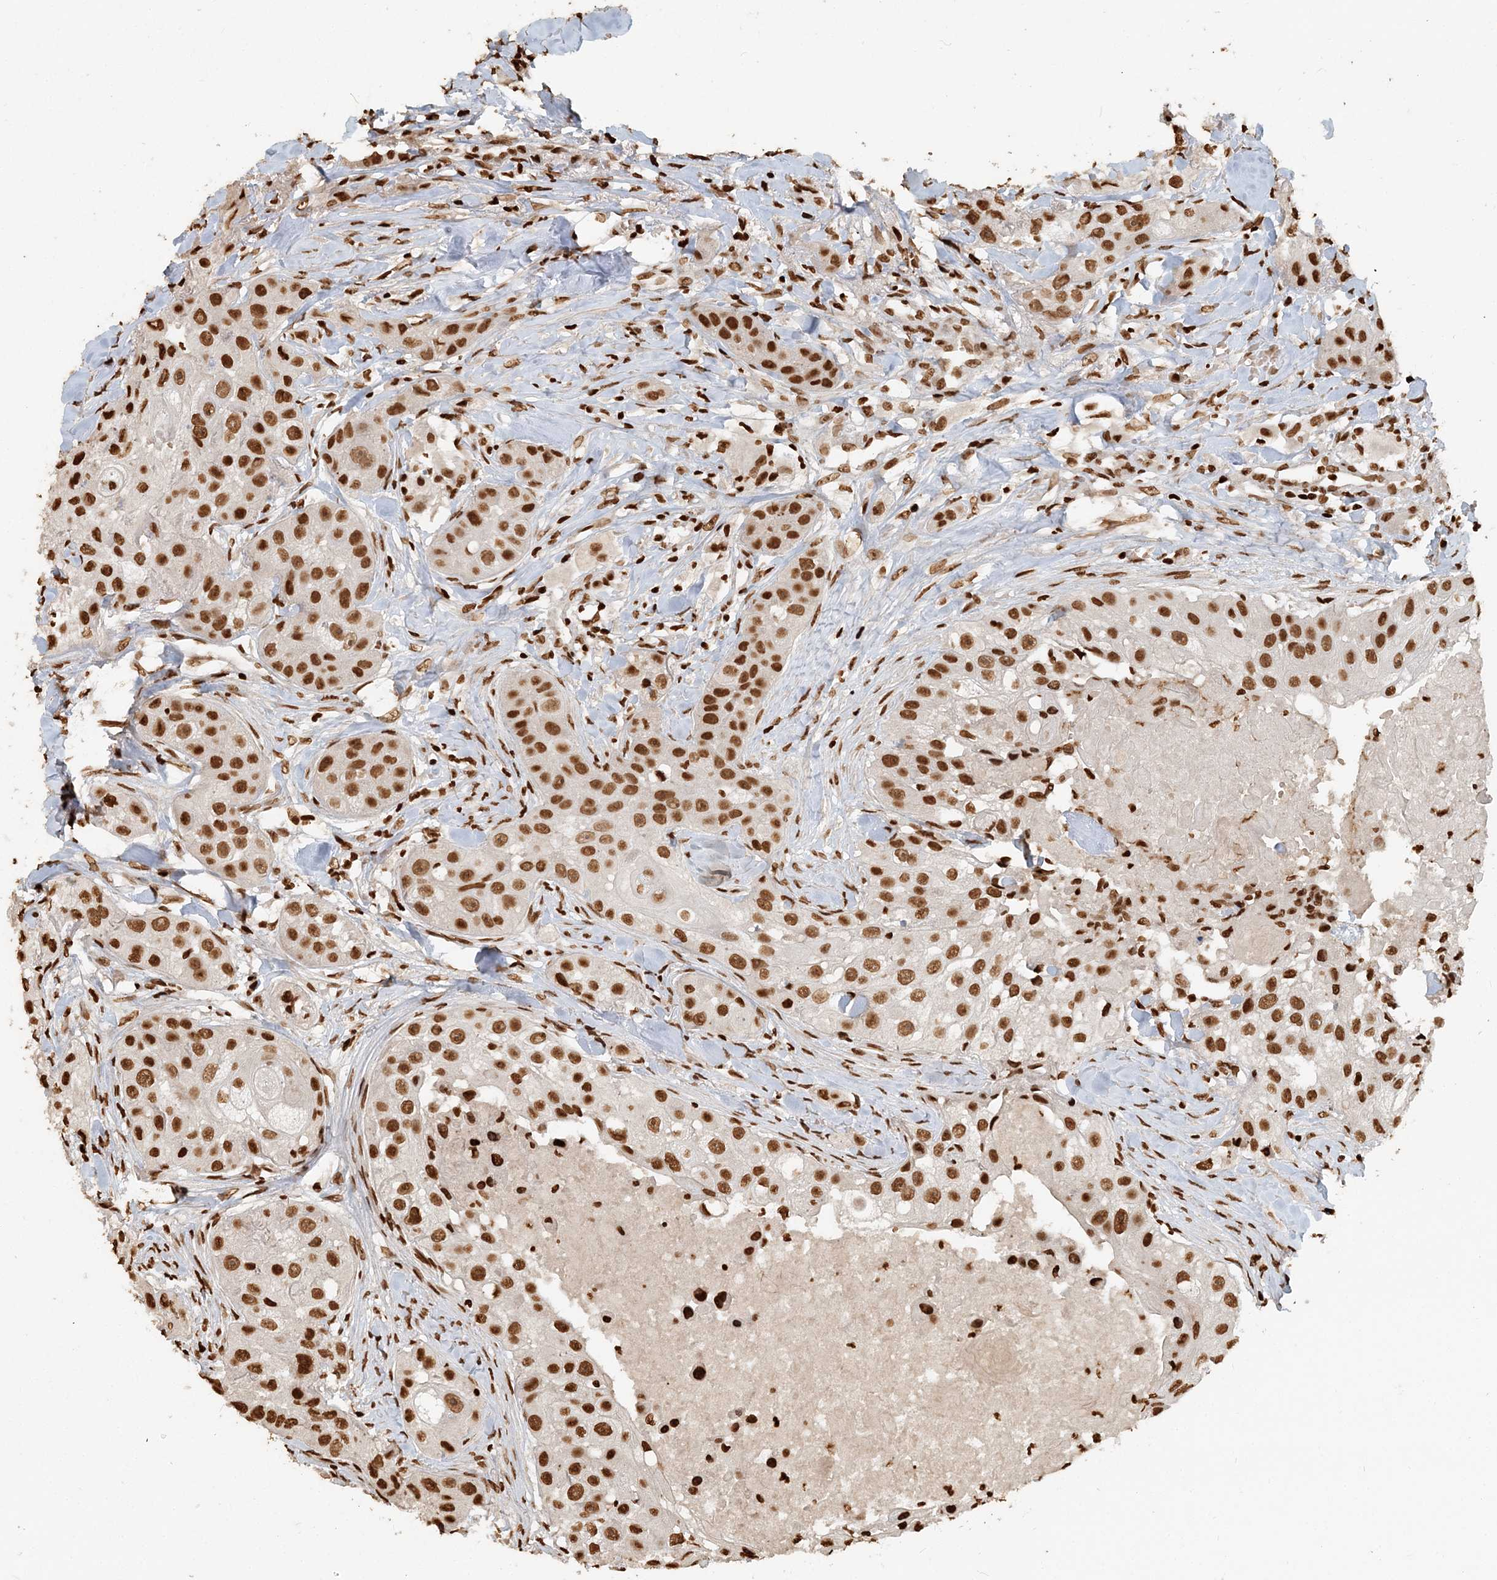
{"staining": {"intensity": "strong", "quantity": ">75%", "location": "nuclear"}, "tissue": "head and neck cancer", "cell_type": "Tumor cells", "image_type": "cancer", "snomed": [{"axis": "morphology", "description": "Normal tissue, NOS"}, {"axis": "morphology", "description": "Squamous cell carcinoma, NOS"}, {"axis": "topography", "description": "Skeletal muscle"}, {"axis": "topography", "description": "Head-Neck"}], "caption": "High-magnification brightfield microscopy of head and neck cancer (squamous cell carcinoma) stained with DAB (brown) and counterstained with hematoxylin (blue). tumor cells exhibit strong nuclear staining is identified in approximately>75% of cells. The protein of interest is shown in brown color, while the nuclei are stained blue.", "gene": "H3-3B", "patient": {"sex": "male", "age": 51}}